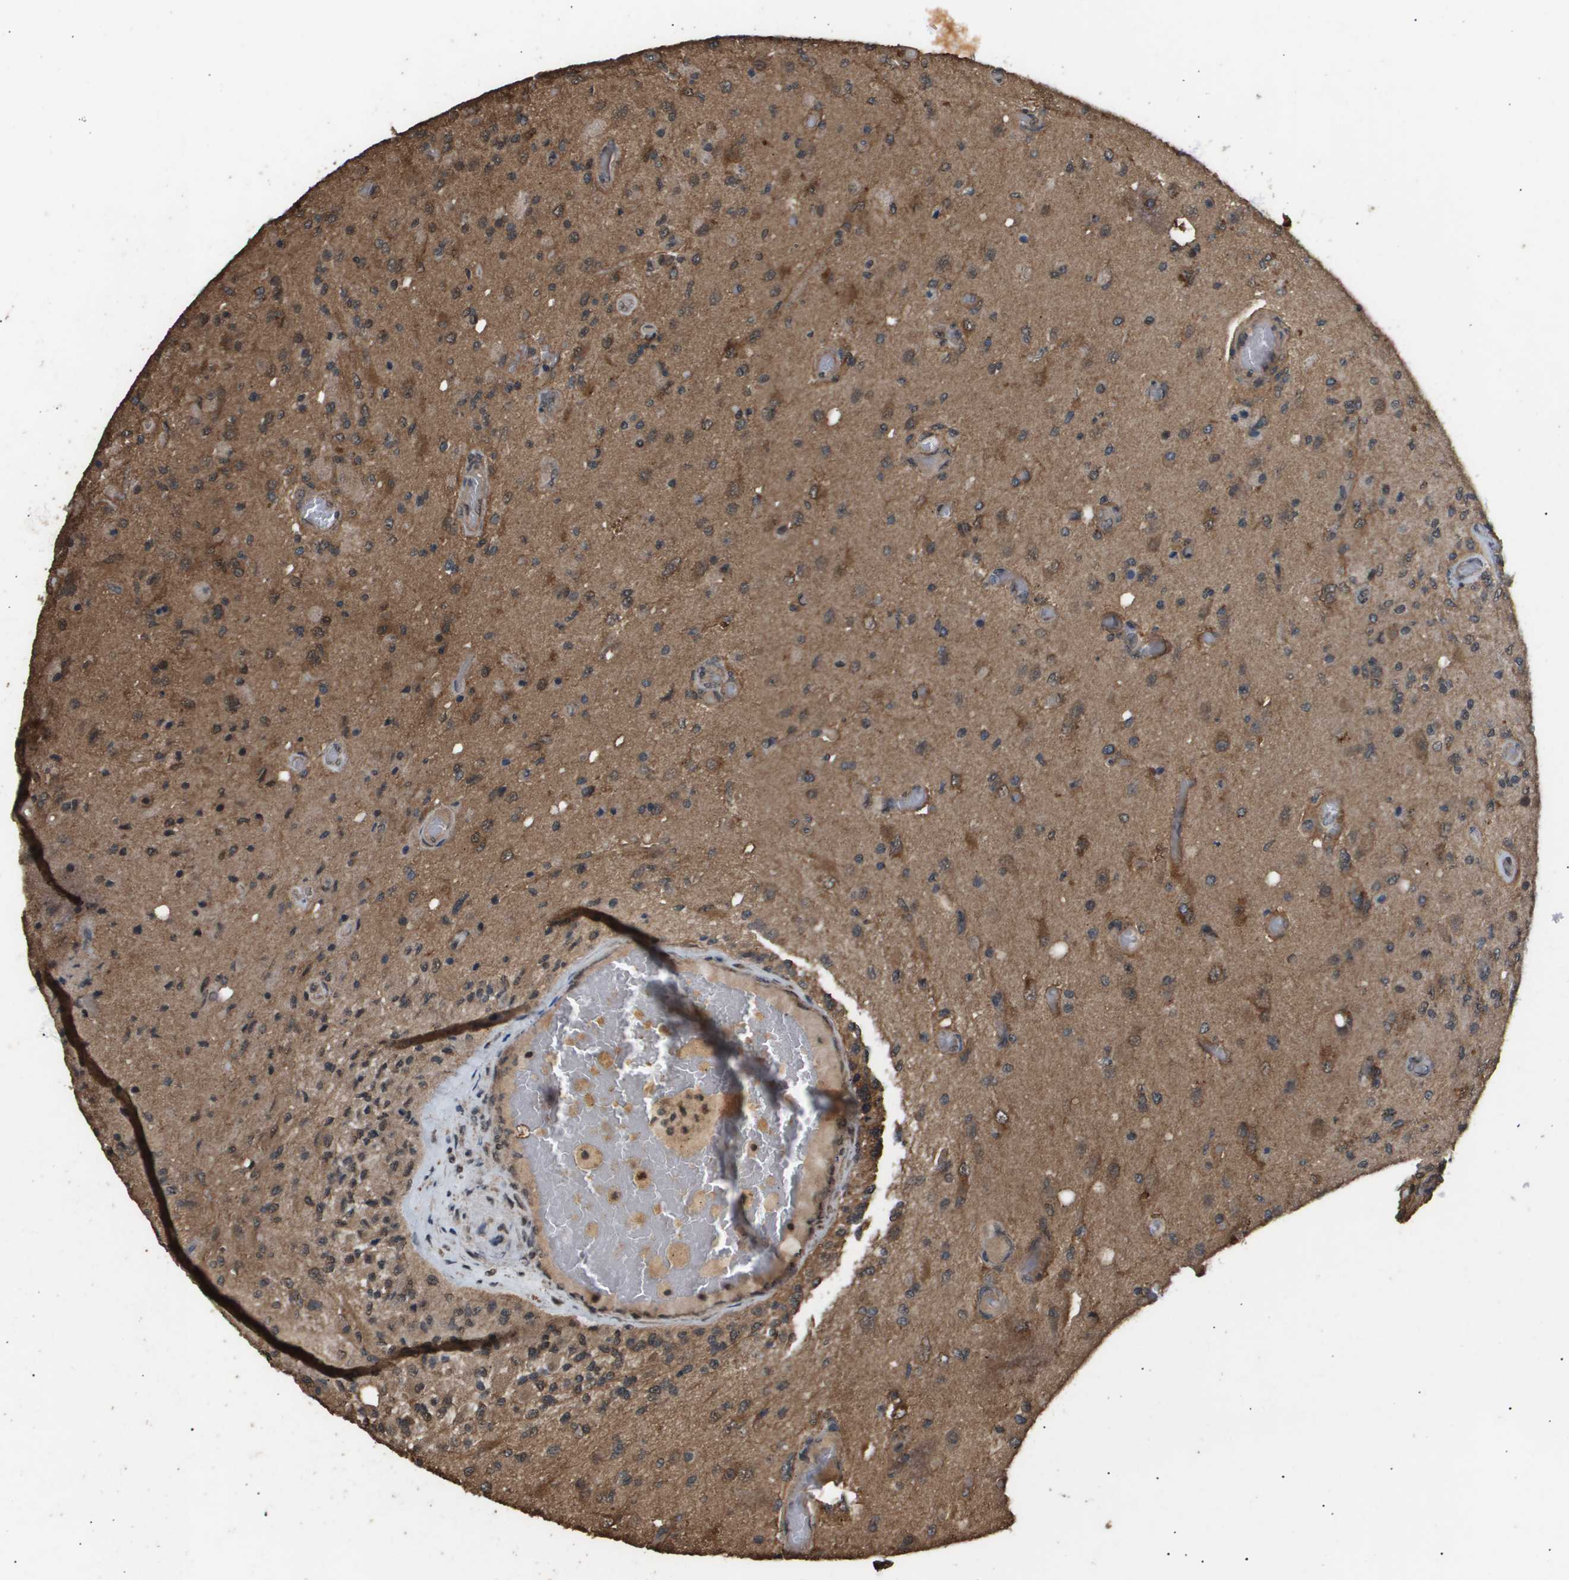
{"staining": {"intensity": "moderate", "quantity": "25%-75%", "location": "cytoplasmic/membranous,nuclear"}, "tissue": "glioma", "cell_type": "Tumor cells", "image_type": "cancer", "snomed": [{"axis": "morphology", "description": "Normal tissue, NOS"}, {"axis": "morphology", "description": "Glioma, malignant, High grade"}, {"axis": "topography", "description": "Cerebral cortex"}], "caption": "This image reveals IHC staining of glioma, with medium moderate cytoplasmic/membranous and nuclear staining in about 25%-75% of tumor cells.", "gene": "ING1", "patient": {"sex": "male", "age": 77}}